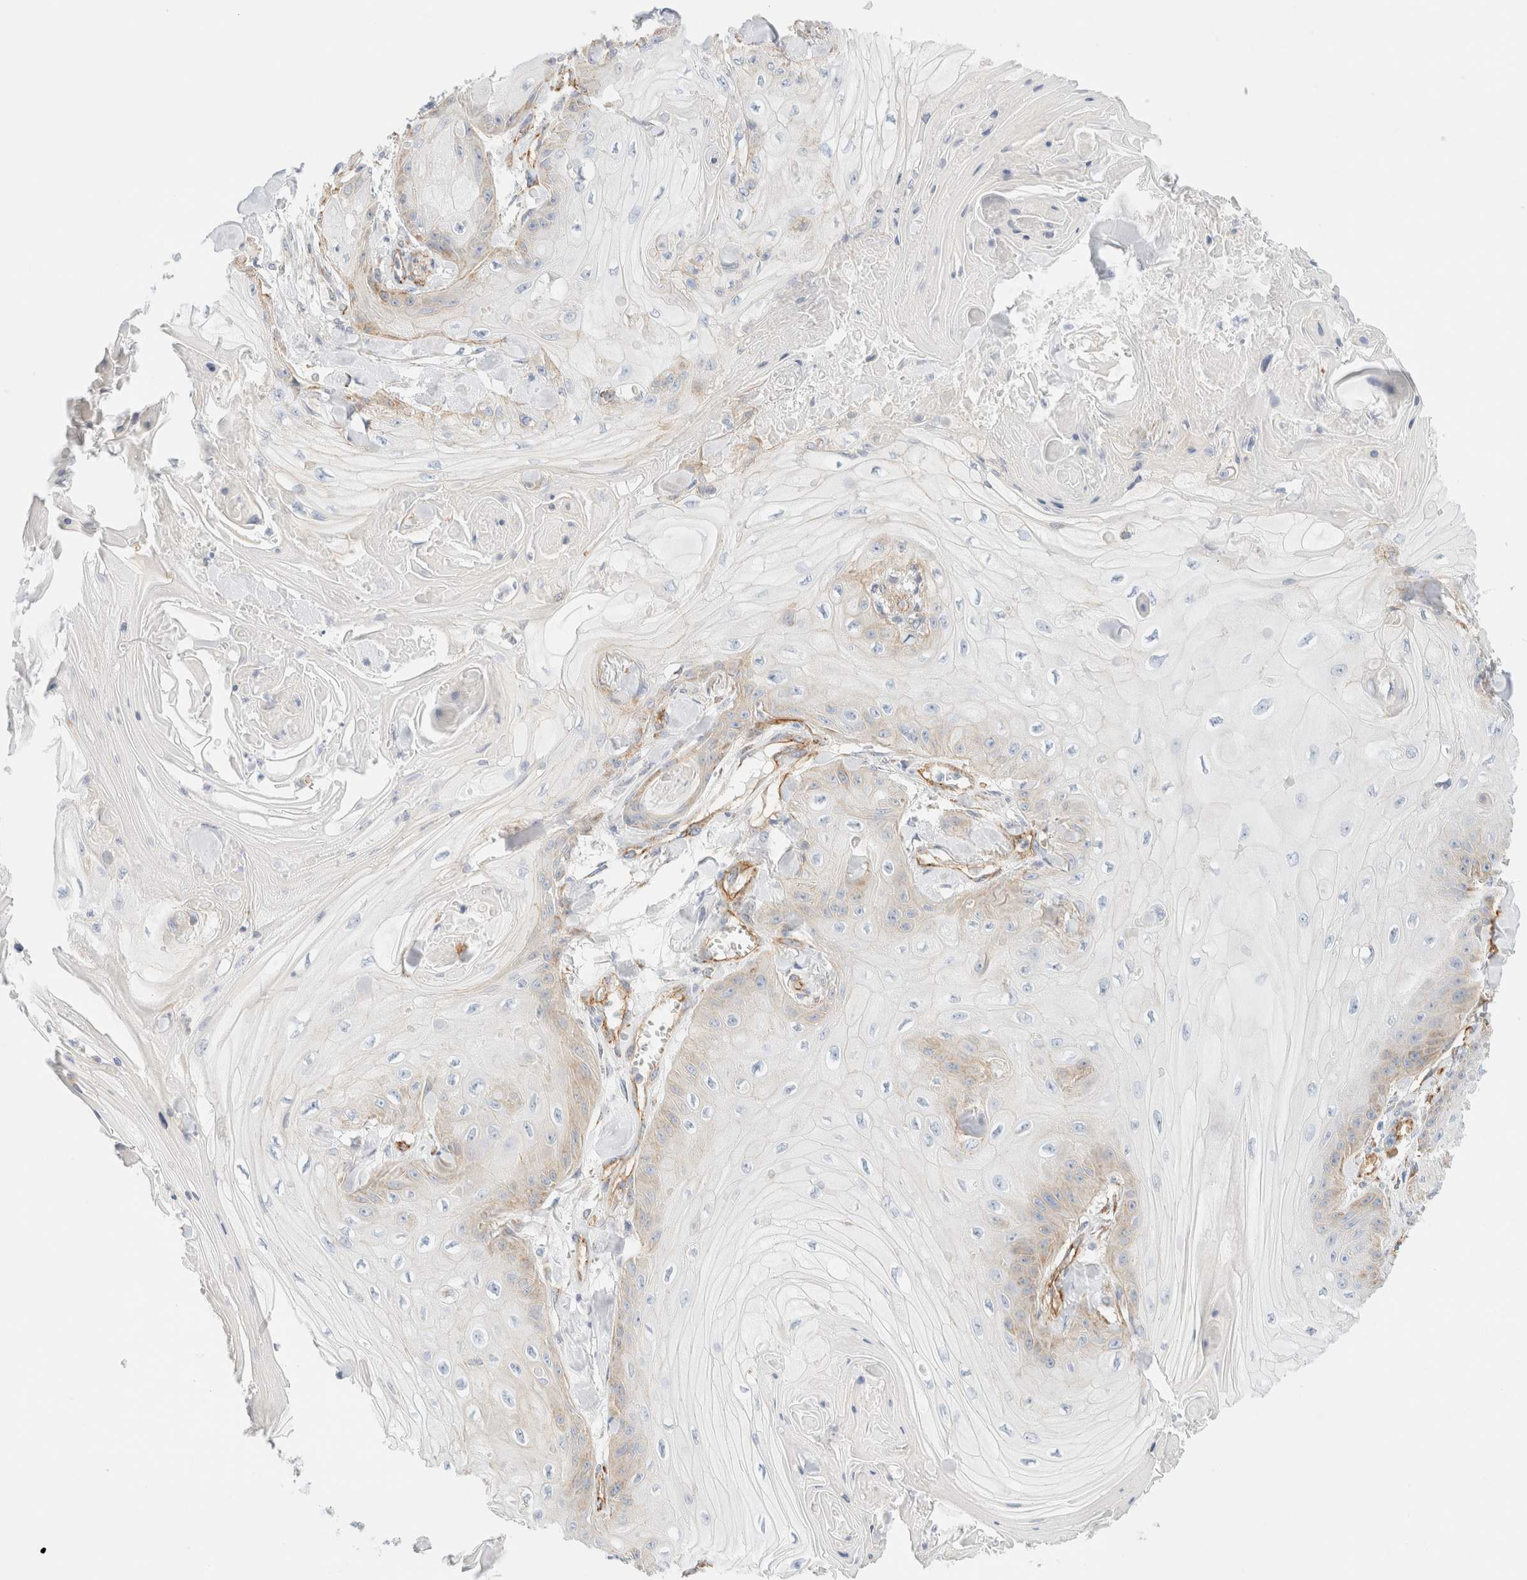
{"staining": {"intensity": "weak", "quantity": "<25%", "location": "cytoplasmic/membranous"}, "tissue": "skin cancer", "cell_type": "Tumor cells", "image_type": "cancer", "snomed": [{"axis": "morphology", "description": "Squamous cell carcinoma, NOS"}, {"axis": "topography", "description": "Skin"}], "caption": "Tumor cells show no significant positivity in squamous cell carcinoma (skin). (DAB immunohistochemistry with hematoxylin counter stain).", "gene": "CYB5R4", "patient": {"sex": "male", "age": 74}}